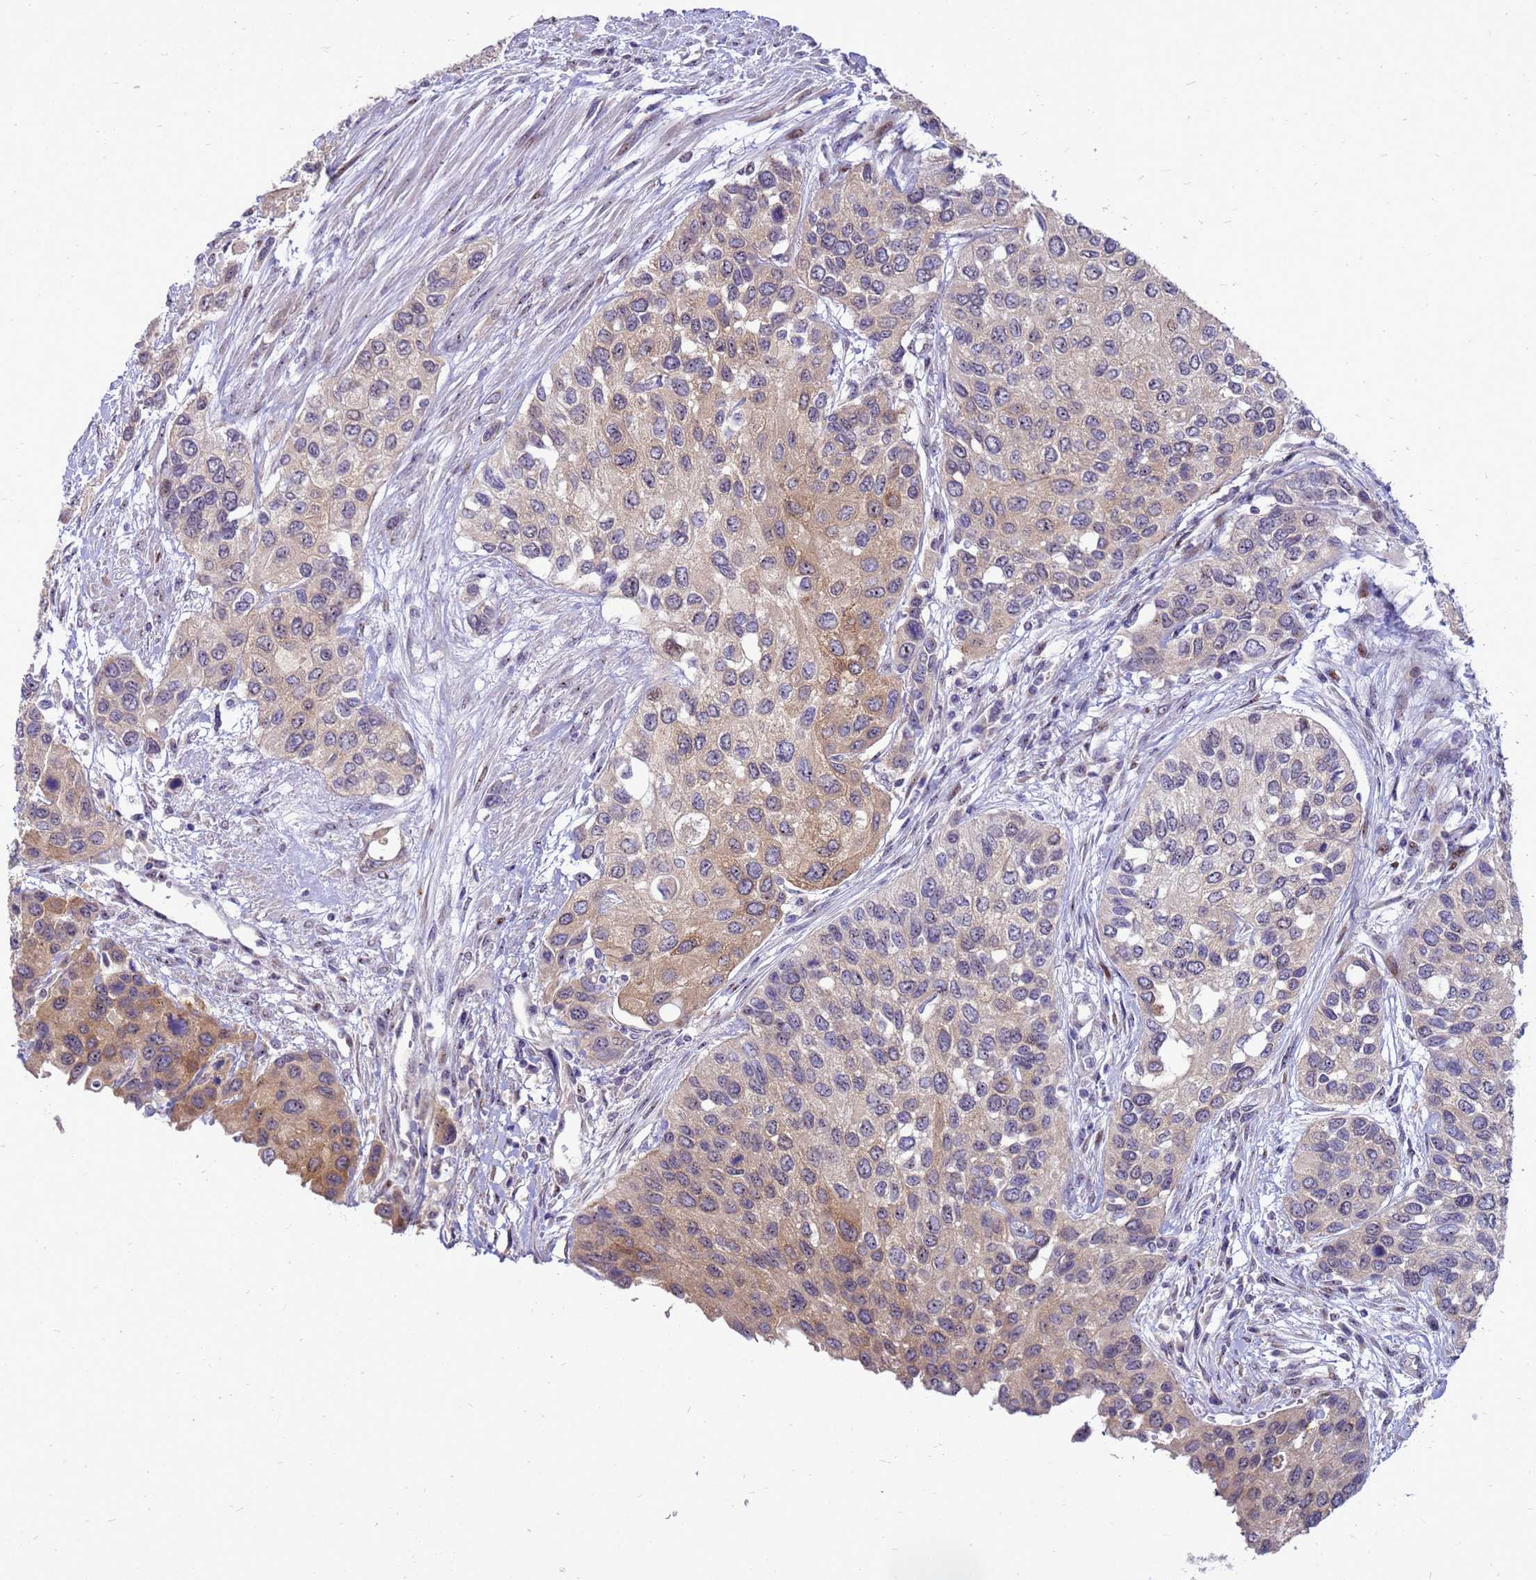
{"staining": {"intensity": "moderate", "quantity": "<25%", "location": "cytoplasmic/membranous"}, "tissue": "urothelial cancer", "cell_type": "Tumor cells", "image_type": "cancer", "snomed": [{"axis": "morphology", "description": "Normal tissue, NOS"}, {"axis": "morphology", "description": "Urothelial carcinoma, High grade"}, {"axis": "topography", "description": "Vascular tissue"}, {"axis": "topography", "description": "Urinary bladder"}], "caption": "A high-resolution image shows IHC staining of high-grade urothelial carcinoma, which displays moderate cytoplasmic/membranous expression in about <25% of tumor cells.", "gene": "RSPO1", "patient": {"sex": "female", "age": 56}}